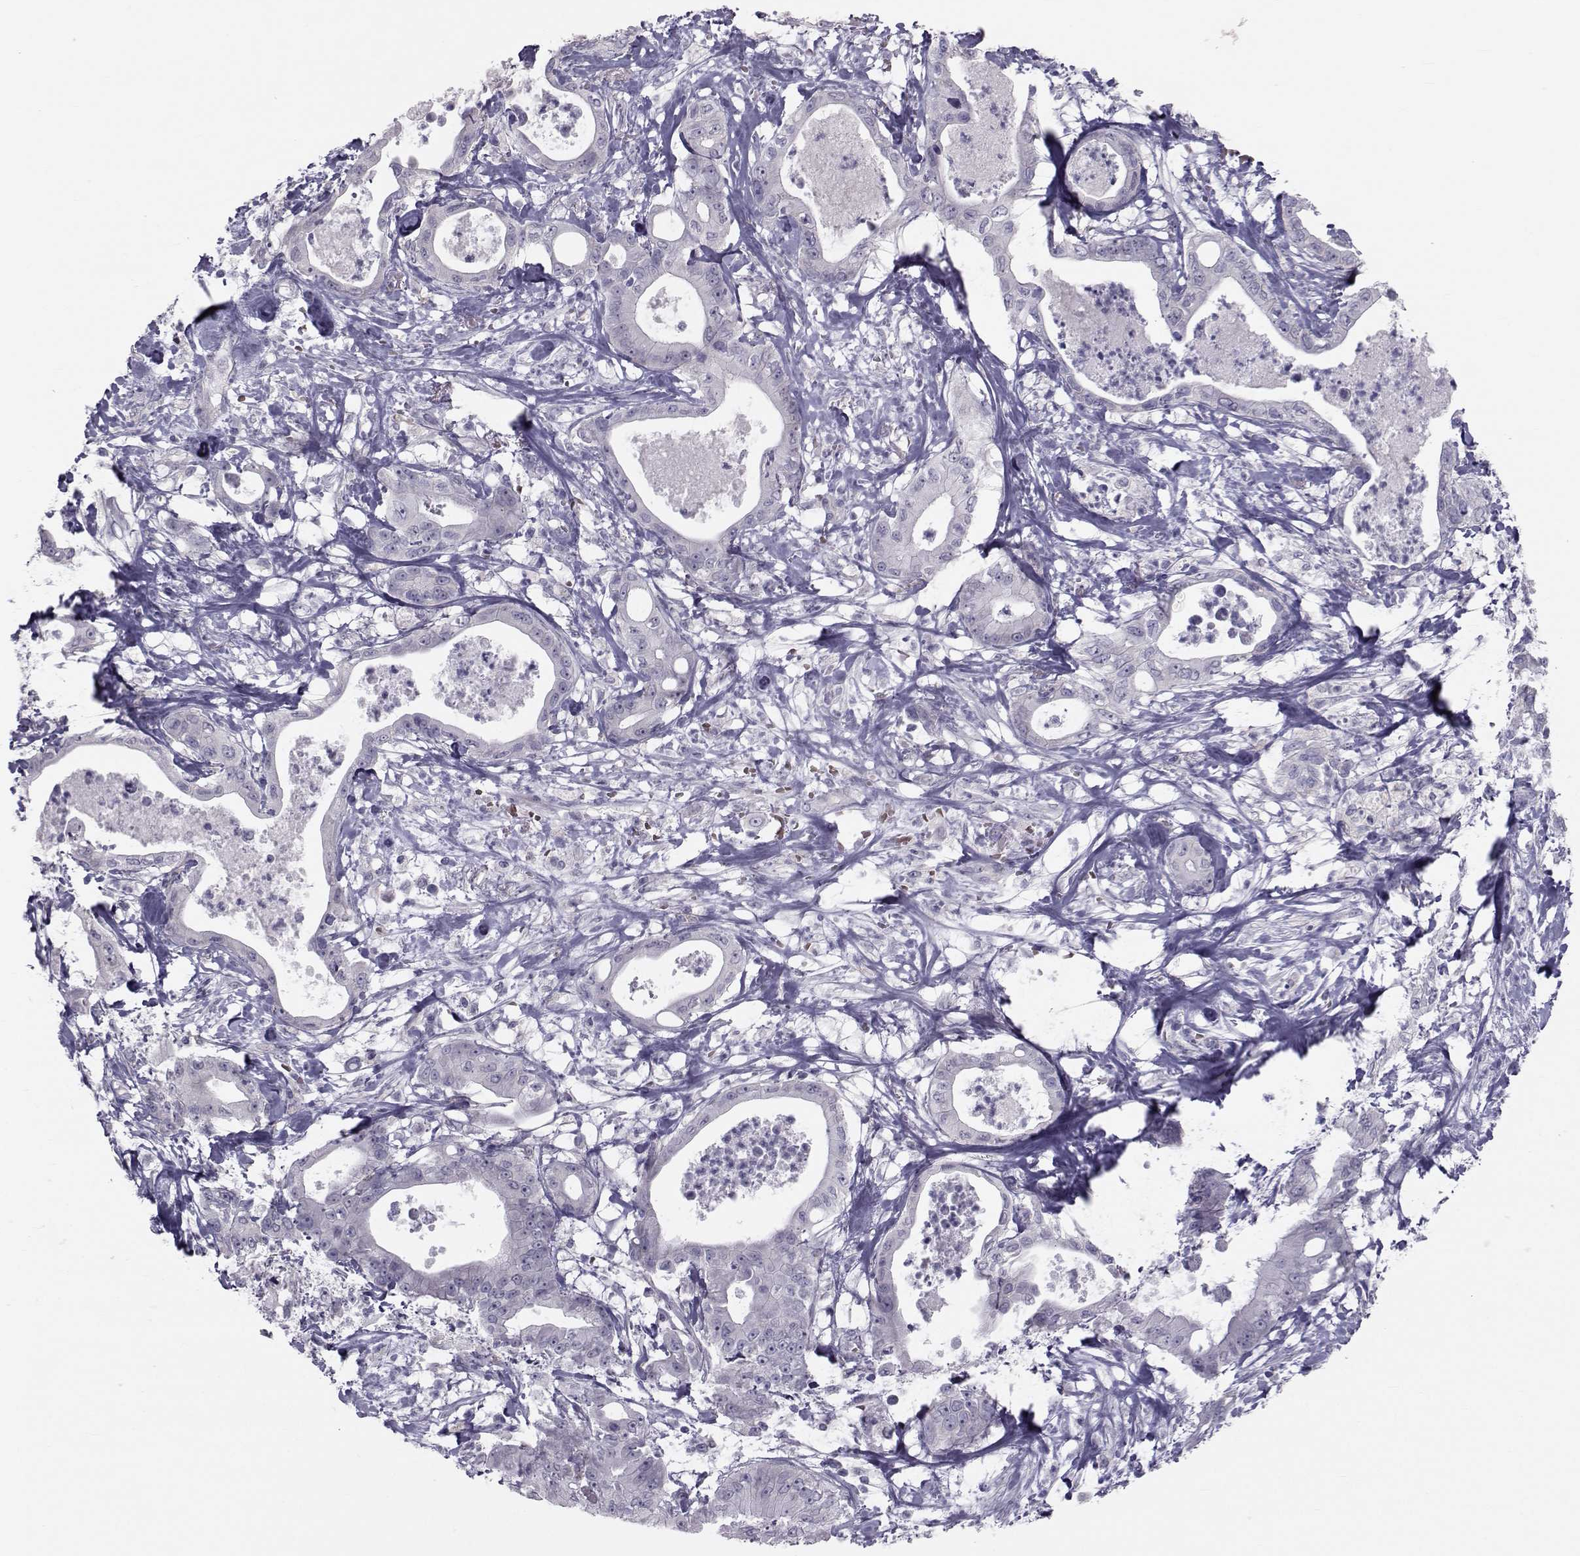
{"staining": {"intensity": "negative", "quantity": "none", "location": "none"}, "tissue": "pancreatic cancer", "cell_type": "Tumor cells", "image_type": "cancer", "snomed": [{"axis": "morphology", "description": "Adenocarcinoma, NOS"}, {"axis": "topography", "description": "Pancreas"}], "caption": "Immunohistochemical staining of pancreatic adenocarcinoma demonstrates no significant expression in tumor cells. The staining was performed using DAB to visualize the protein expression in brown, while the nuclei were stained in blue with hematoxylin (Magnification: 20x).", "gene": "GARIN3", "patient": {"sex": "male", "age": 71}}